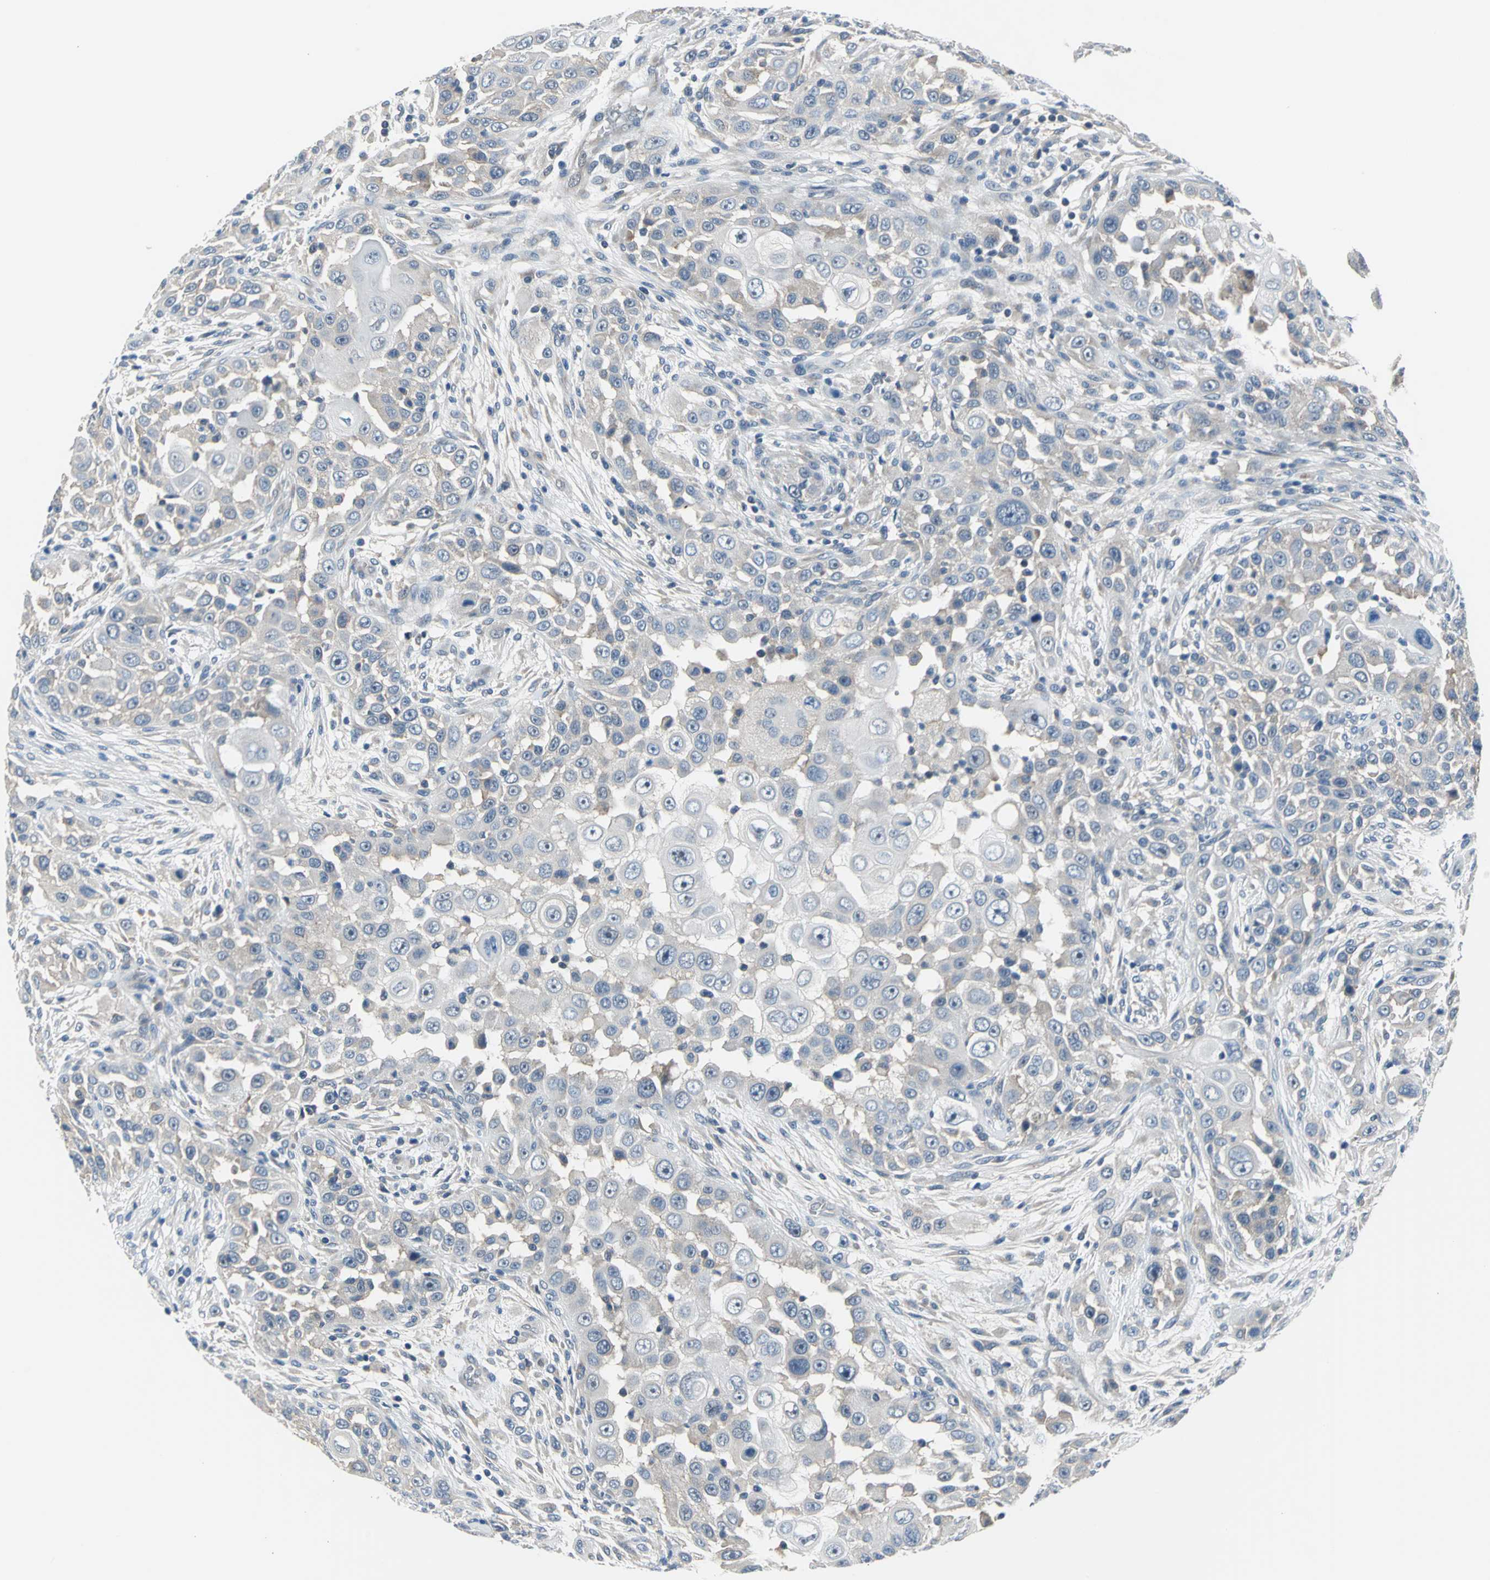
{"staining": {"intensity": "weak", "quantity": "25%-75%", "location": "cytoplasmic/membranous"}, "tissue": "head and neck cancer", "cell_type": "Tumor cells", "image_type": "cancer", "snomed": [{"axis": "morphology", "description": "Carcinoma, NOS"}, {"axis": "topography", "description": "Head-Neck"}], "caption": "Weak cytoplasmic/membranous expression for a protein is appreciated in approximately 25%-75% of tumor cells of head and neck cancer (carcinoma) using immunohistochemistry.", "gene": "ZNF415", "patient": {"sex": "male", "age": 87}}